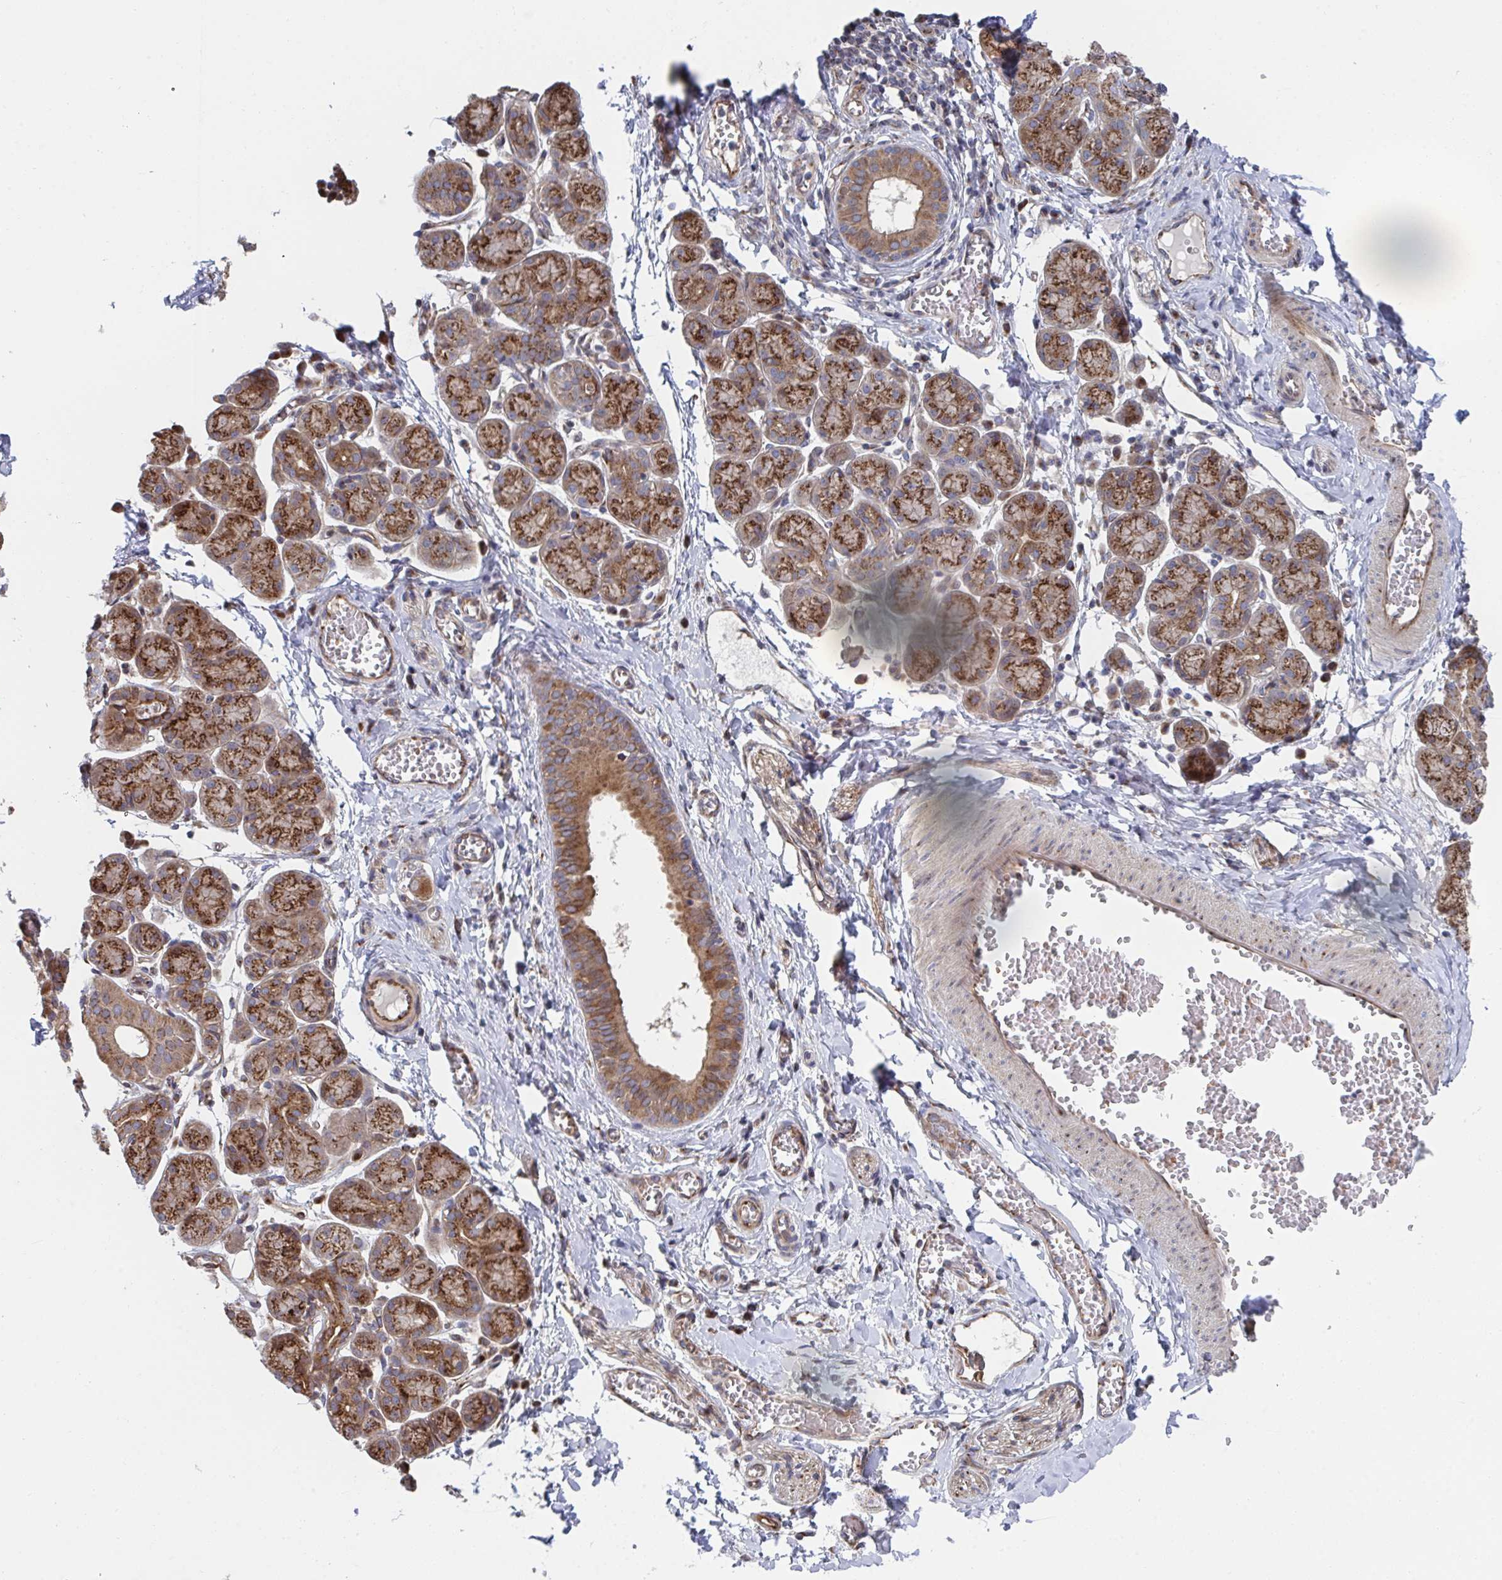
{"staining": {"intensity": "strong", "quantity": "25%-75%", "location": "cytoplasmic/membranous"}, "tissue": "salivary gland", "cell_type": "Glandular cells", "image_type": "normal", "snomed": [{"axis": "morphology", "description": "Normal tissue, NOS"}, {"axis": "morphology", "description": "Inflammation, NOS"}, {"axis": "topography", "description": "Lymph node"}, {"axis": "topography", "description": "Salivary gland"}], "caption": "Protein positivity by IHC displays strong cytoplasmic/membranous positivity in about 25%-75% of glandular cells in unremarkable salivary gland.", "gene": "FJX1", "patient": {"sex": "male", "age": 3}}